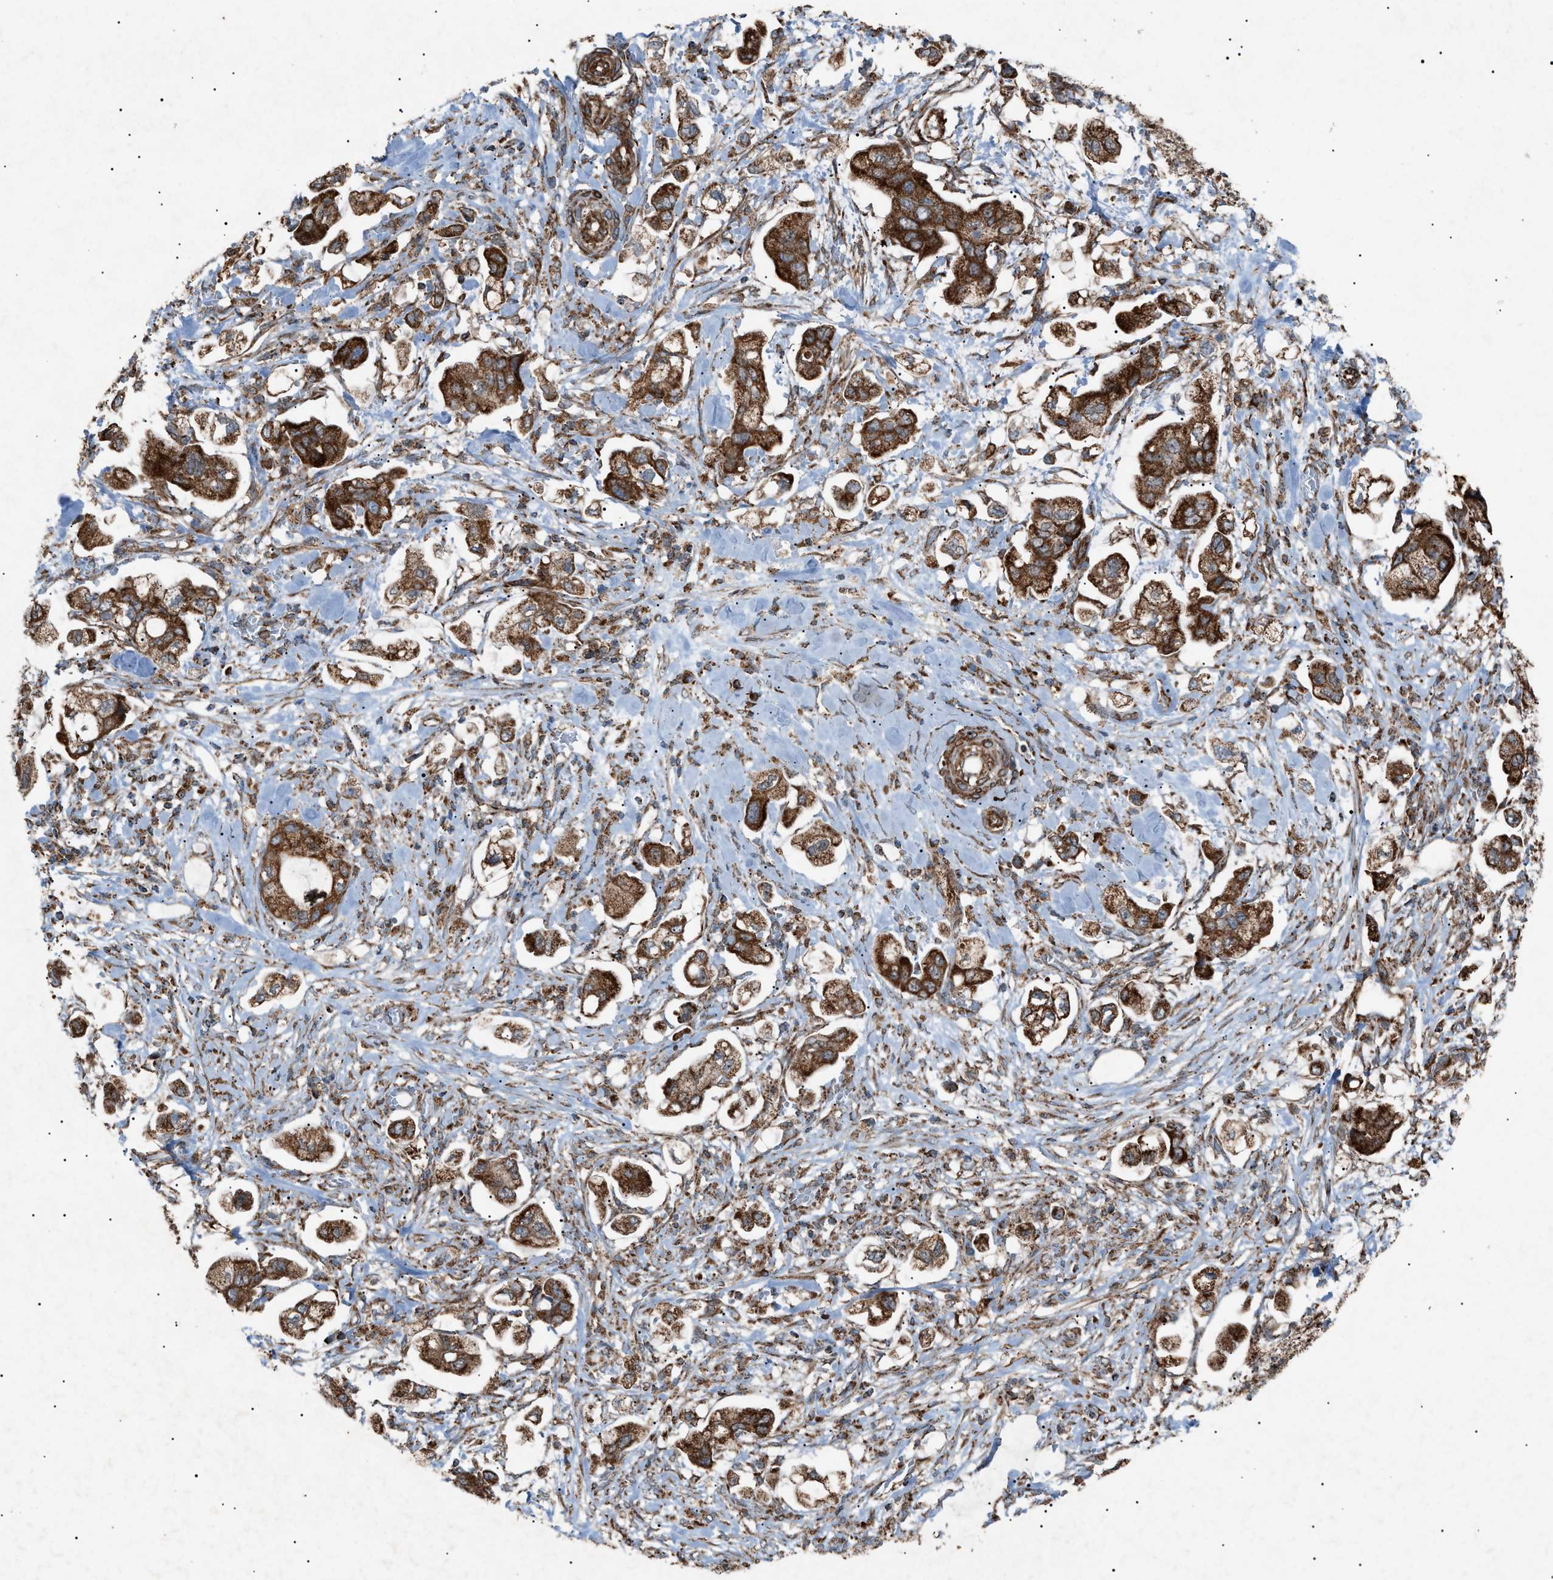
{"staining": {"intensity": "strong", "quantity": ">75%", "location": "cytoplasmic/membranous"}, "tissue": "stomach cancer", "cell_type": "Tumor cells", "image_type": "cancer", "snomed": [{"axis": "morphology", "description": "Adenocarcinoma, NOS"}, {"axis": "topography", "description": "Stomach"}], "caption": "Strong cytoplasmic/membranous protein positivity is present in about >75% of tumor cells in adenocarcinoma (stomach). (DAB (3,3'-diaminobenzidine) IHC, brown staining for protein, blue staining for nuclei).", "gene": "C1GALT1C1", "patient": {"sex": "male", "age": 62}}